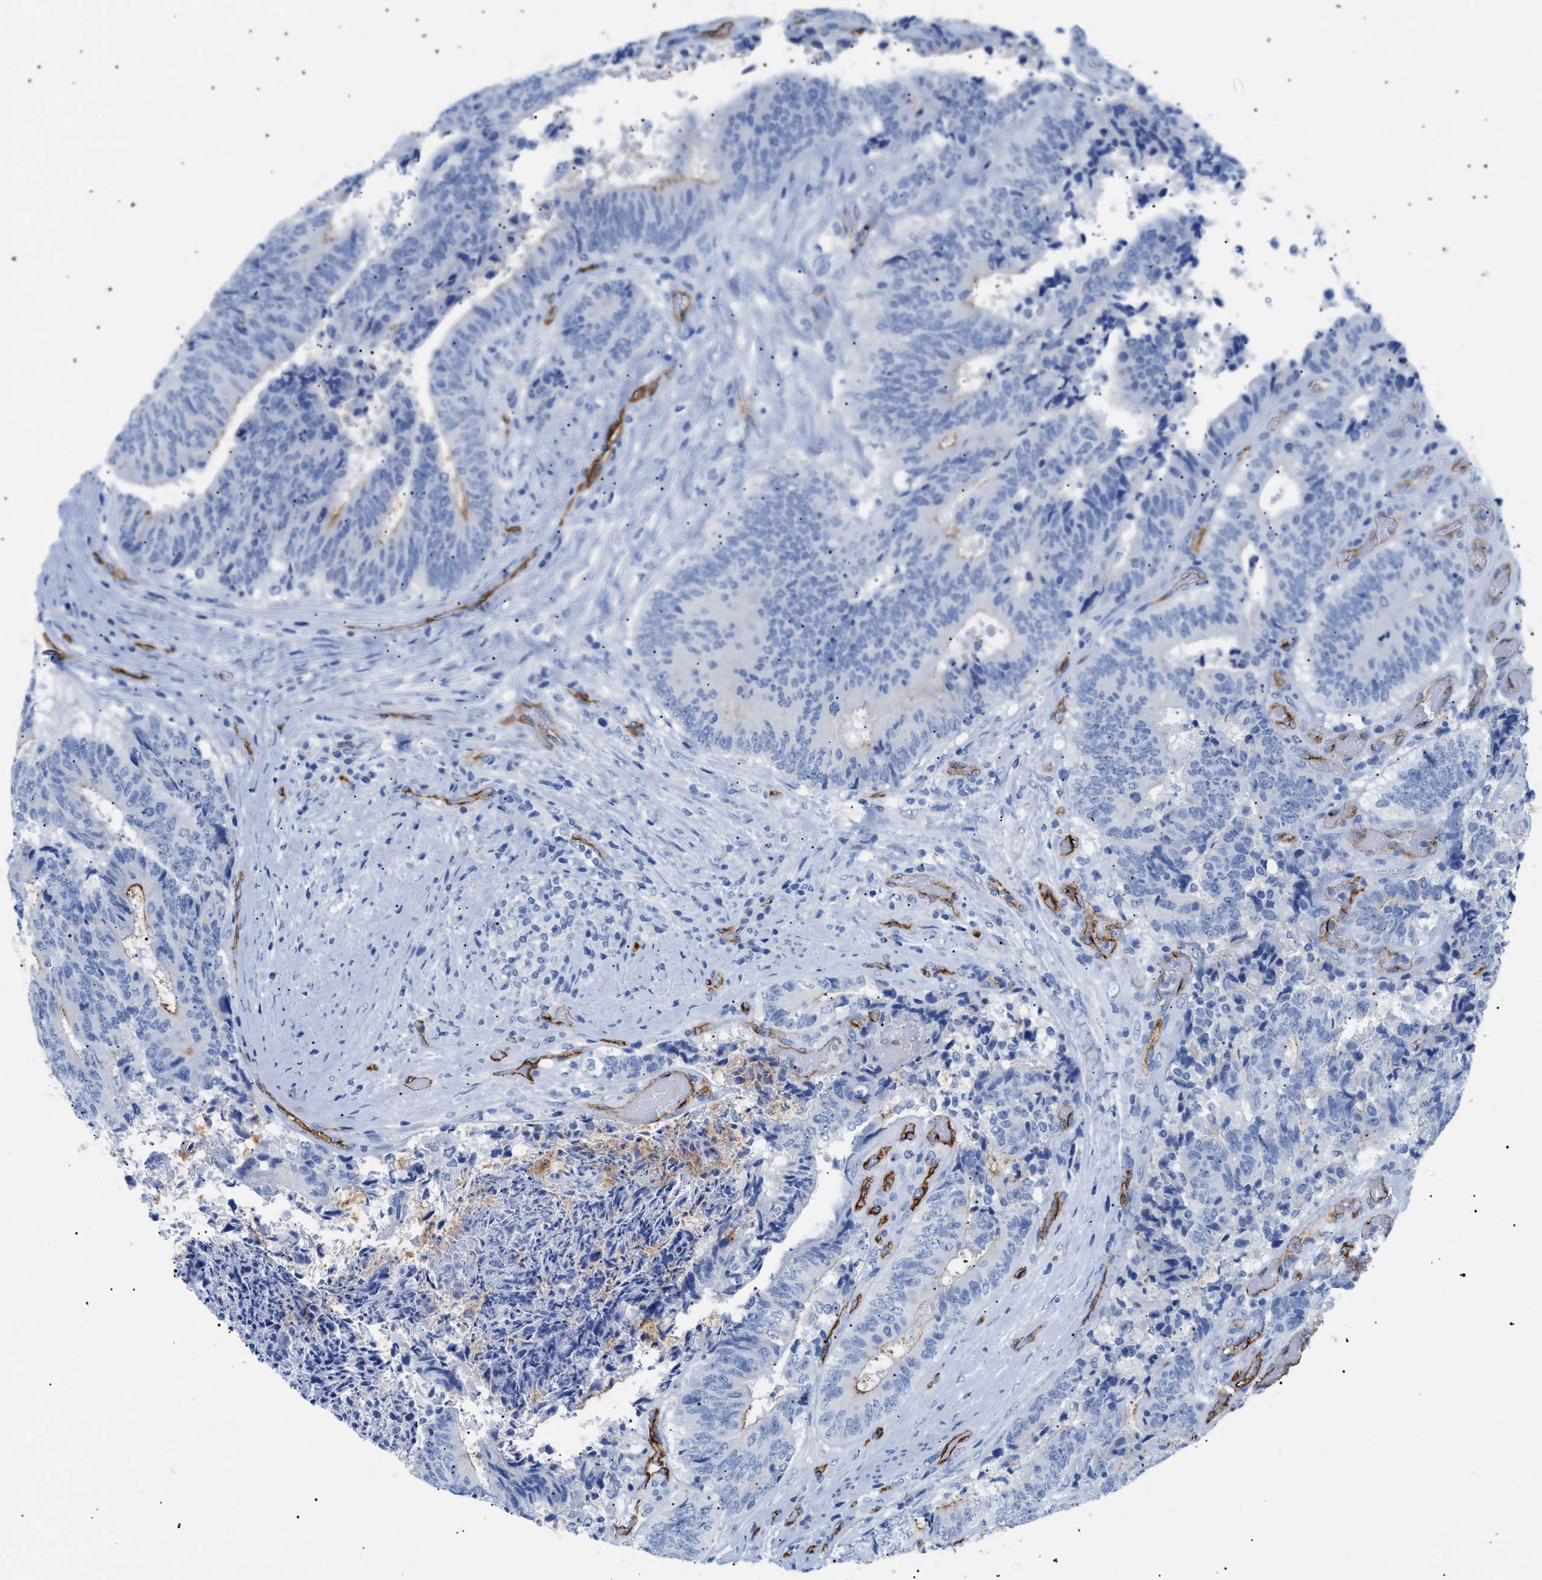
{"staining": {"intensity": "negative", "quantity": "none", "location": "none"}, "tissue": "colorectal cancer", "cell_type": "Tumor cells", "image_type": "cancer", "snomed": [{"axis": "morphology", "description": "Adenocarcinoma, NOS"}, {"axis": "topography", "description": "Rectum"}], "caption": "Colorectal adenocarcinoma stained for a protein using immunohistochemistry (IHC) demonstrates no staining tumor cells.", "gene": "PODXL", "patient": {"sex": "male", "age": 72}}